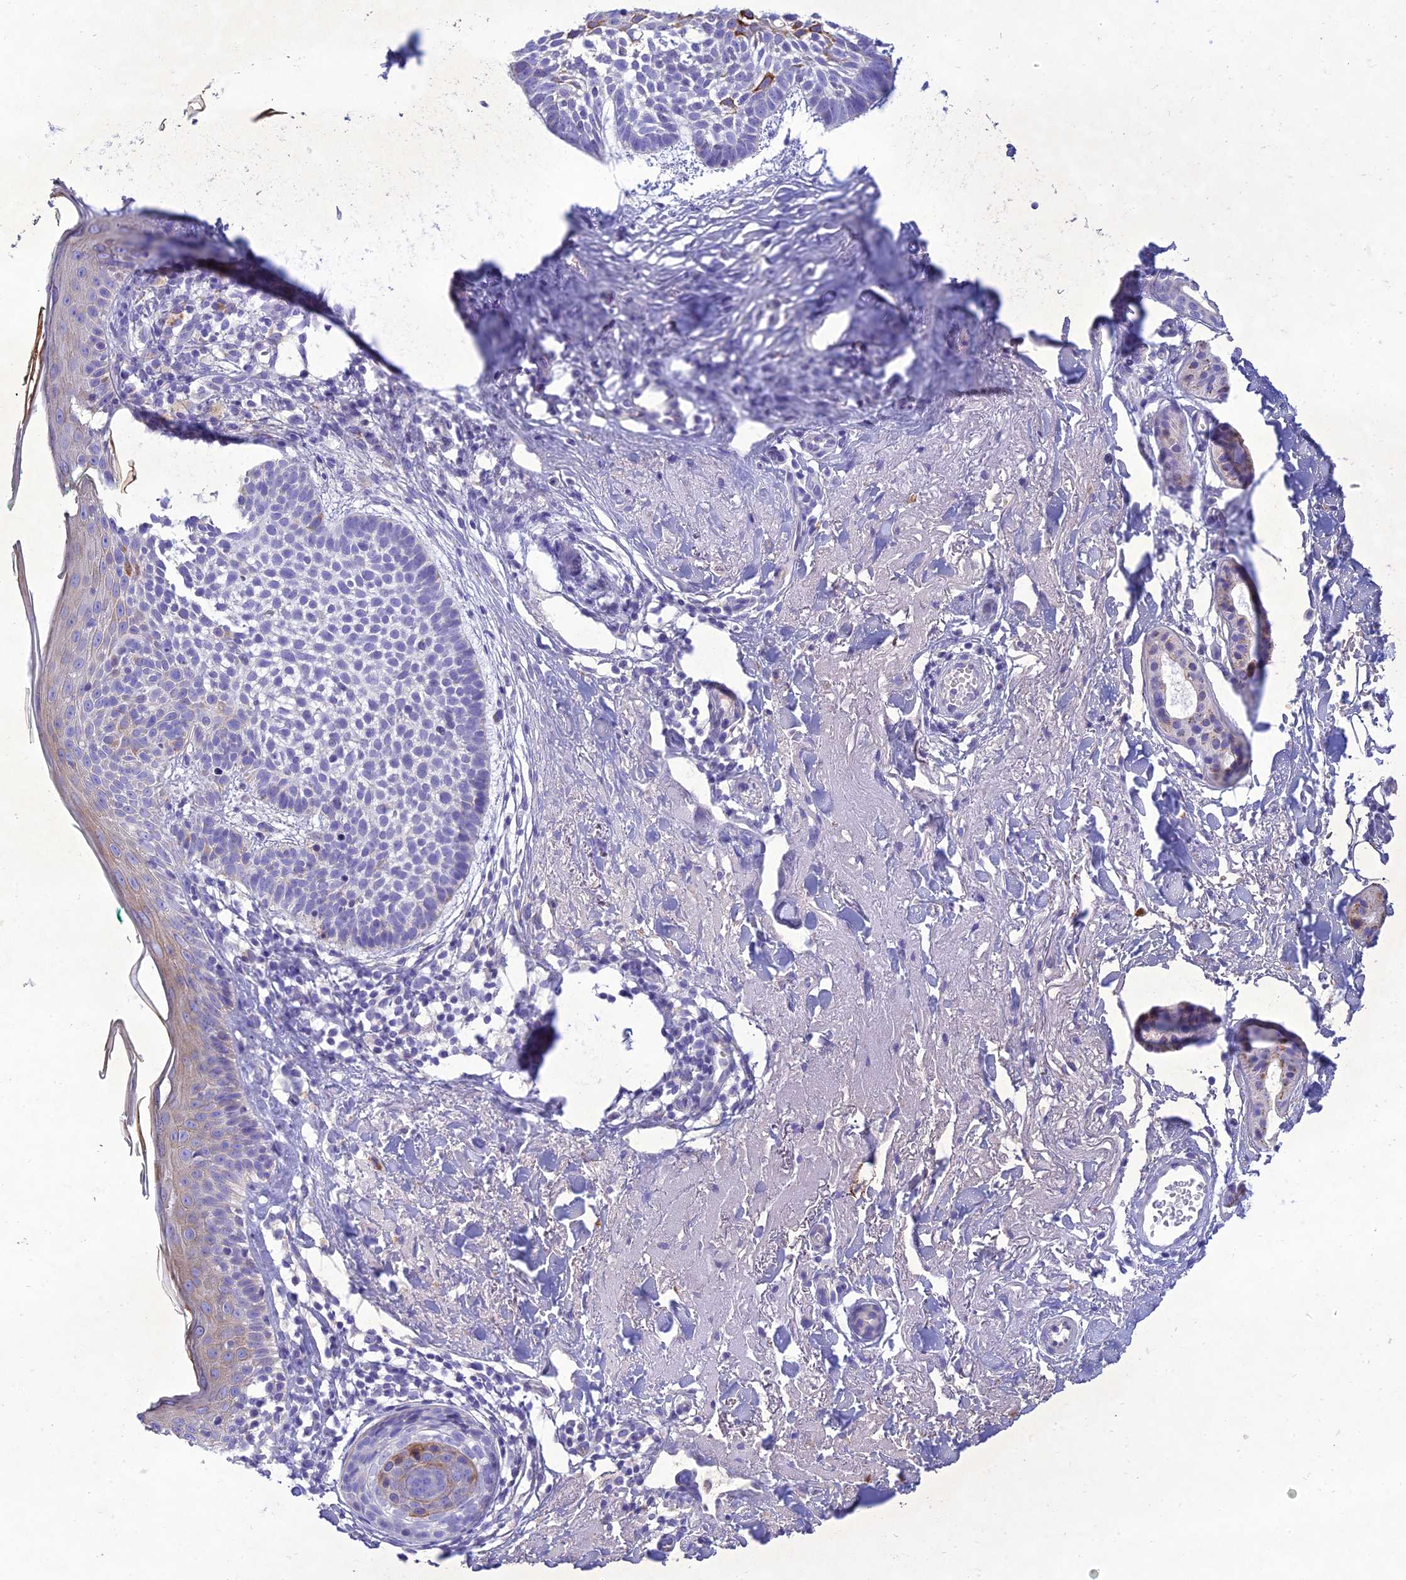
{"staining": {"intensity": "strong", "quantity": "25%-75%", "location": "cytoplasmic/membranous"}, "tissue": "skin cancer", "cell_type": "Tumor cells", "image_type": "cancer", "snomed": [{"axis": "morphology", "description": "Basal cell carcinoma"}, {"axis": "topography", "description": "Skin"}], "caption": "Strong cytoplasmic/membranous protein staining is seen in about 25%-75% of tumor cells in skin cancer.", "gene": "SLC13A5", "patient": {"sex": "male", "age": 71}}